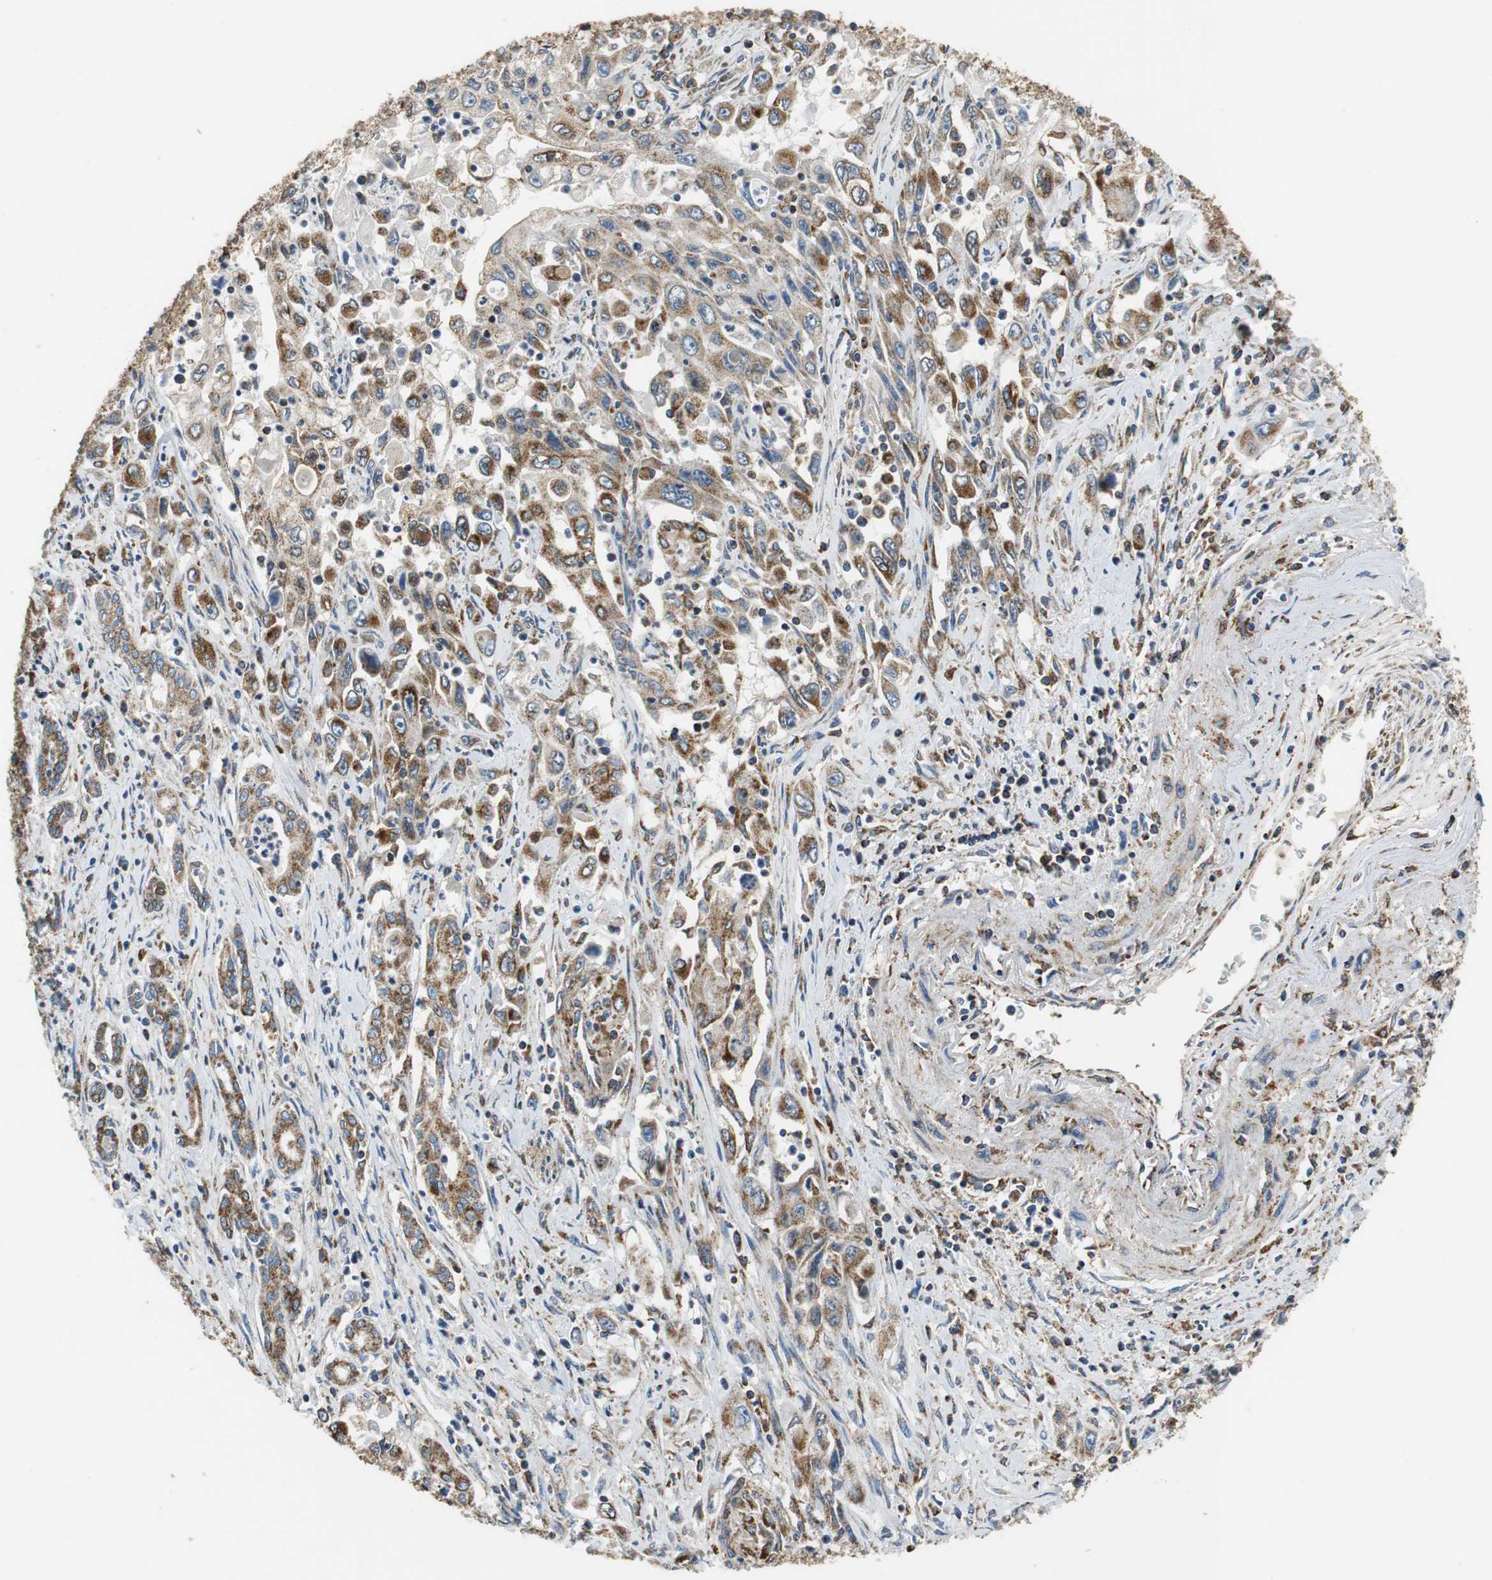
{"staining": {"intensity": "strong", "quantity": ">75%", "location": "cytoplasmic/membranous"}, "tissue": "pancreatic cancer", "cell_type": "Tumor cells", "image_type": "cancer", "snomed": [{"axis": "morphology", "description": "Adenocarcinoma, NOS"}, {"axis": "topography", "description": "Pancreas"}], "caption": "Immunohistochemical staining of adenocarcinoma (pancreatic) reveals high levels of strong cytoplasmic/membranous protein positivity in about >75% of tumor cells. (DAB IHC, brown staining for protein, blue staining for nuclei).", "gene": "GSTK1", "patient": {"sex": "male", "age": 70}}